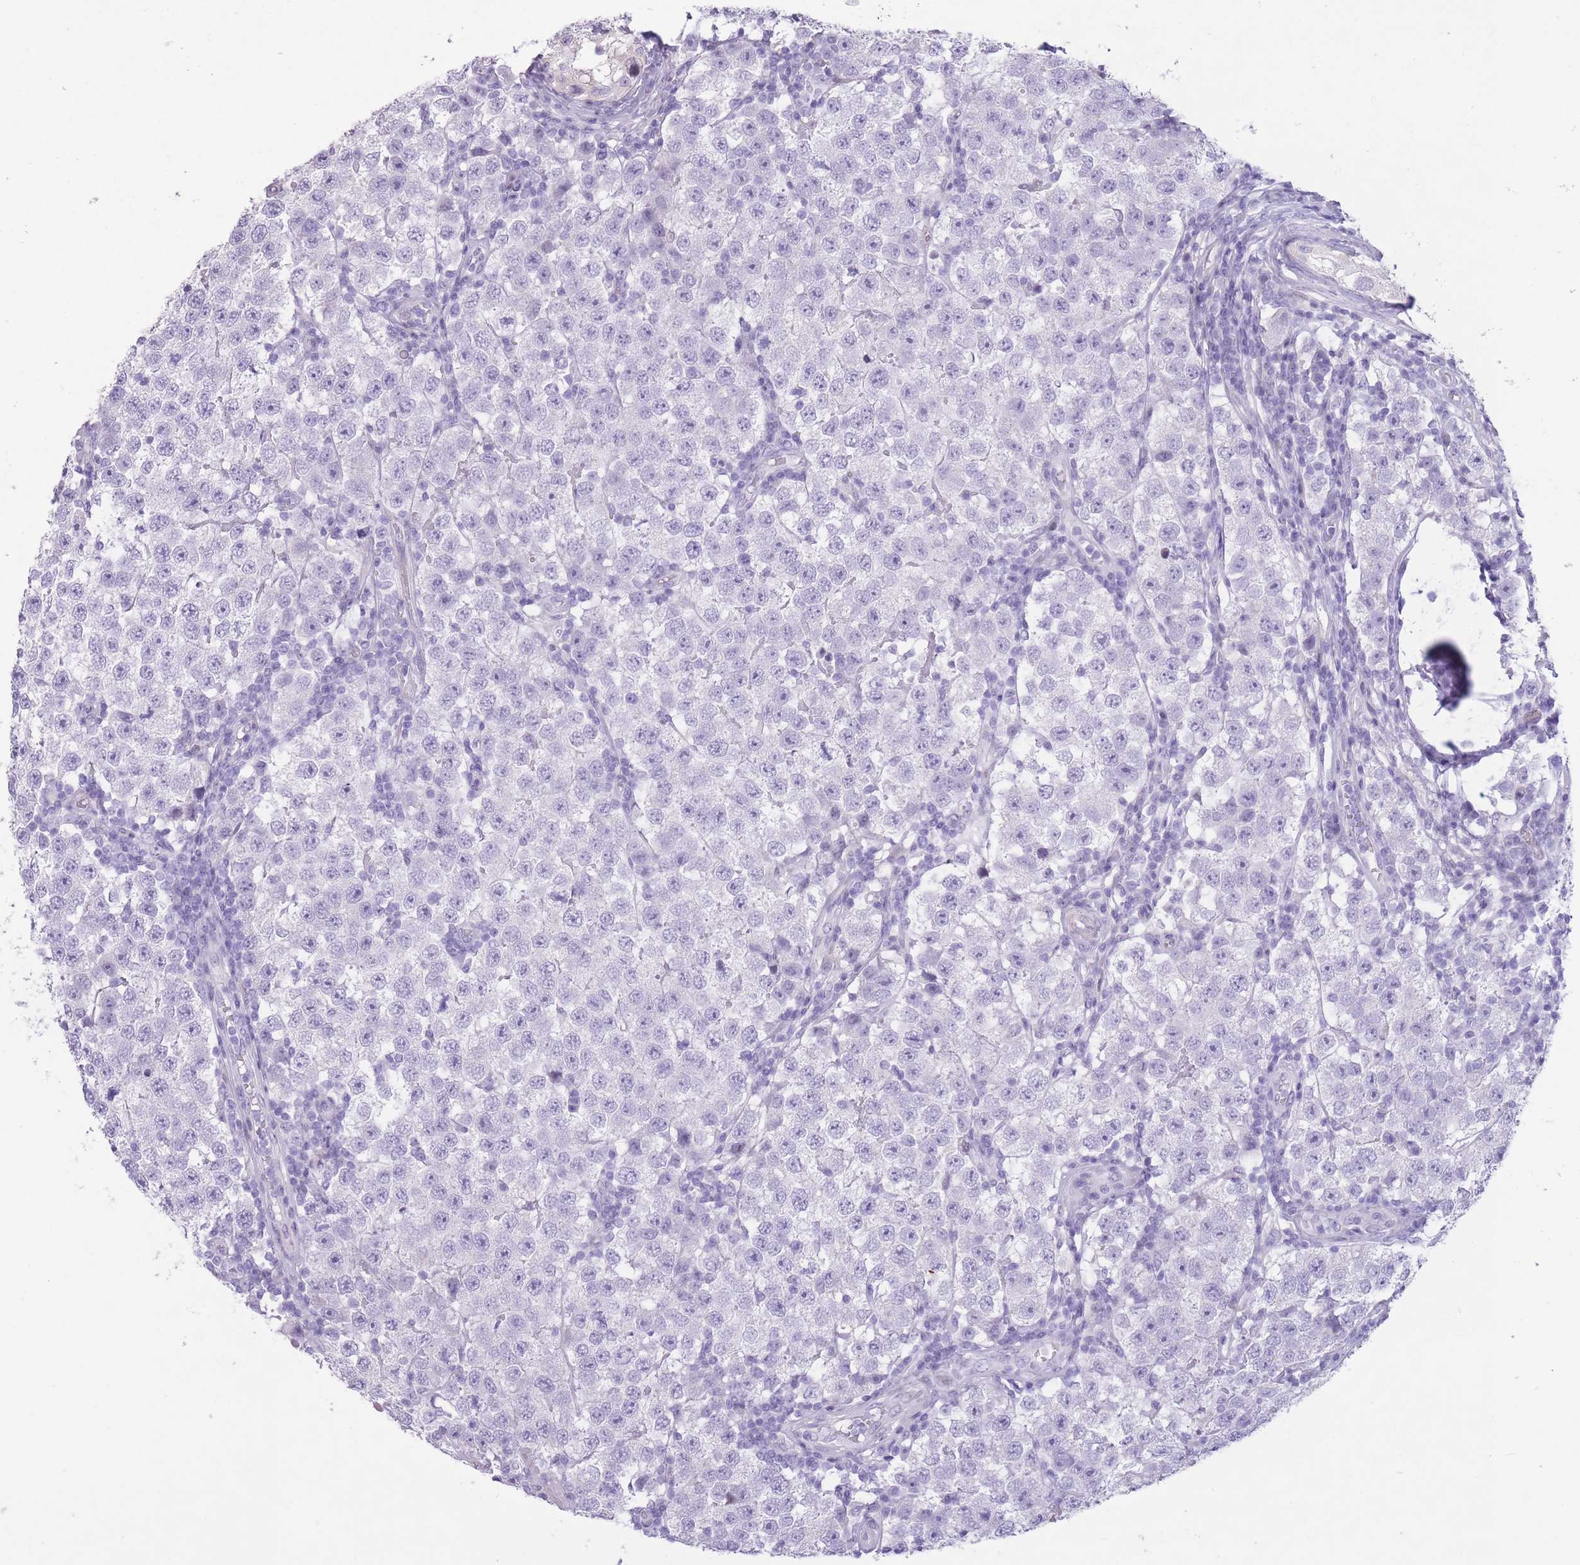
{"staining": {"intensity": "negative", "quantity": "none", "location": "none"}, "tissue": "testis cancer", "cell_type": "Tumor cells", "image_type": "cancer", "snomed": [{"axis": "morphology", "description": "Seminoma, NOS"}, {"axis": "topography", "description": "Testis"}], "caption": "Immunohistochemistry (IHC) of testis cancer reveals no positivity in tumor cells.", "gene": "WDR70", "patient": {"sex": "male", "age": 34}}